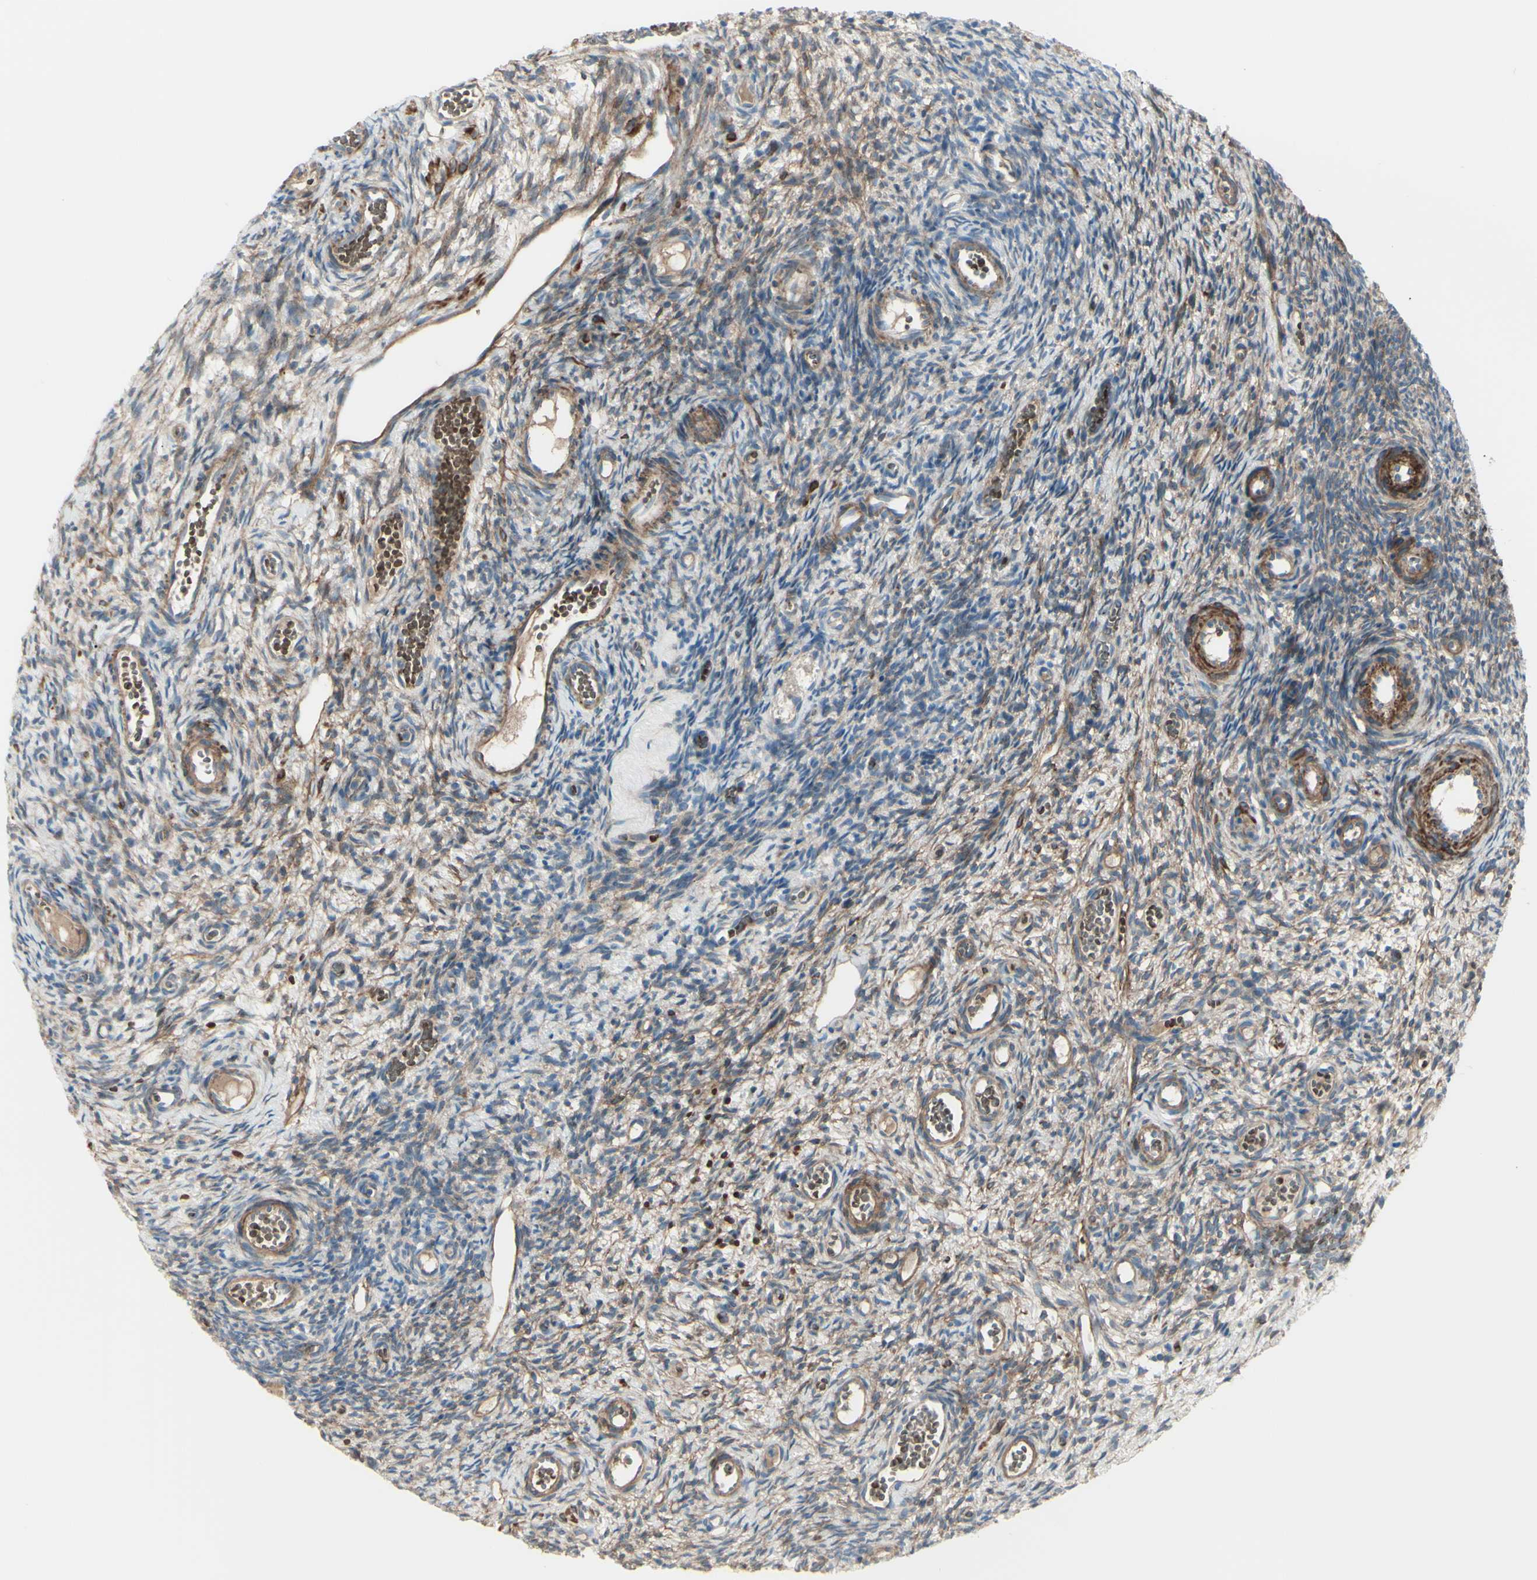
{"staining": {"intensity": "weak", "quantity": ">75%", "location": "cytoplasmic/membranous"}, "tissue": "ovary", "cell_type": "Follicle cells", "image_type": "normal", "snomed": [{"axis": "morphology", "description": "Normal tissue, NOS"}, {"axis": "topography", "description": "Ovary"}], "caption": "Immunohistochemistry (IHC) image of benign ovary stained for a protein (brown), which shows low levels of weak cytoplasmic/membranous staining in approximately >75% of follicle cells.", "gene": "PCDHGA10", "patient": {"sex": "female", "age": 35}}